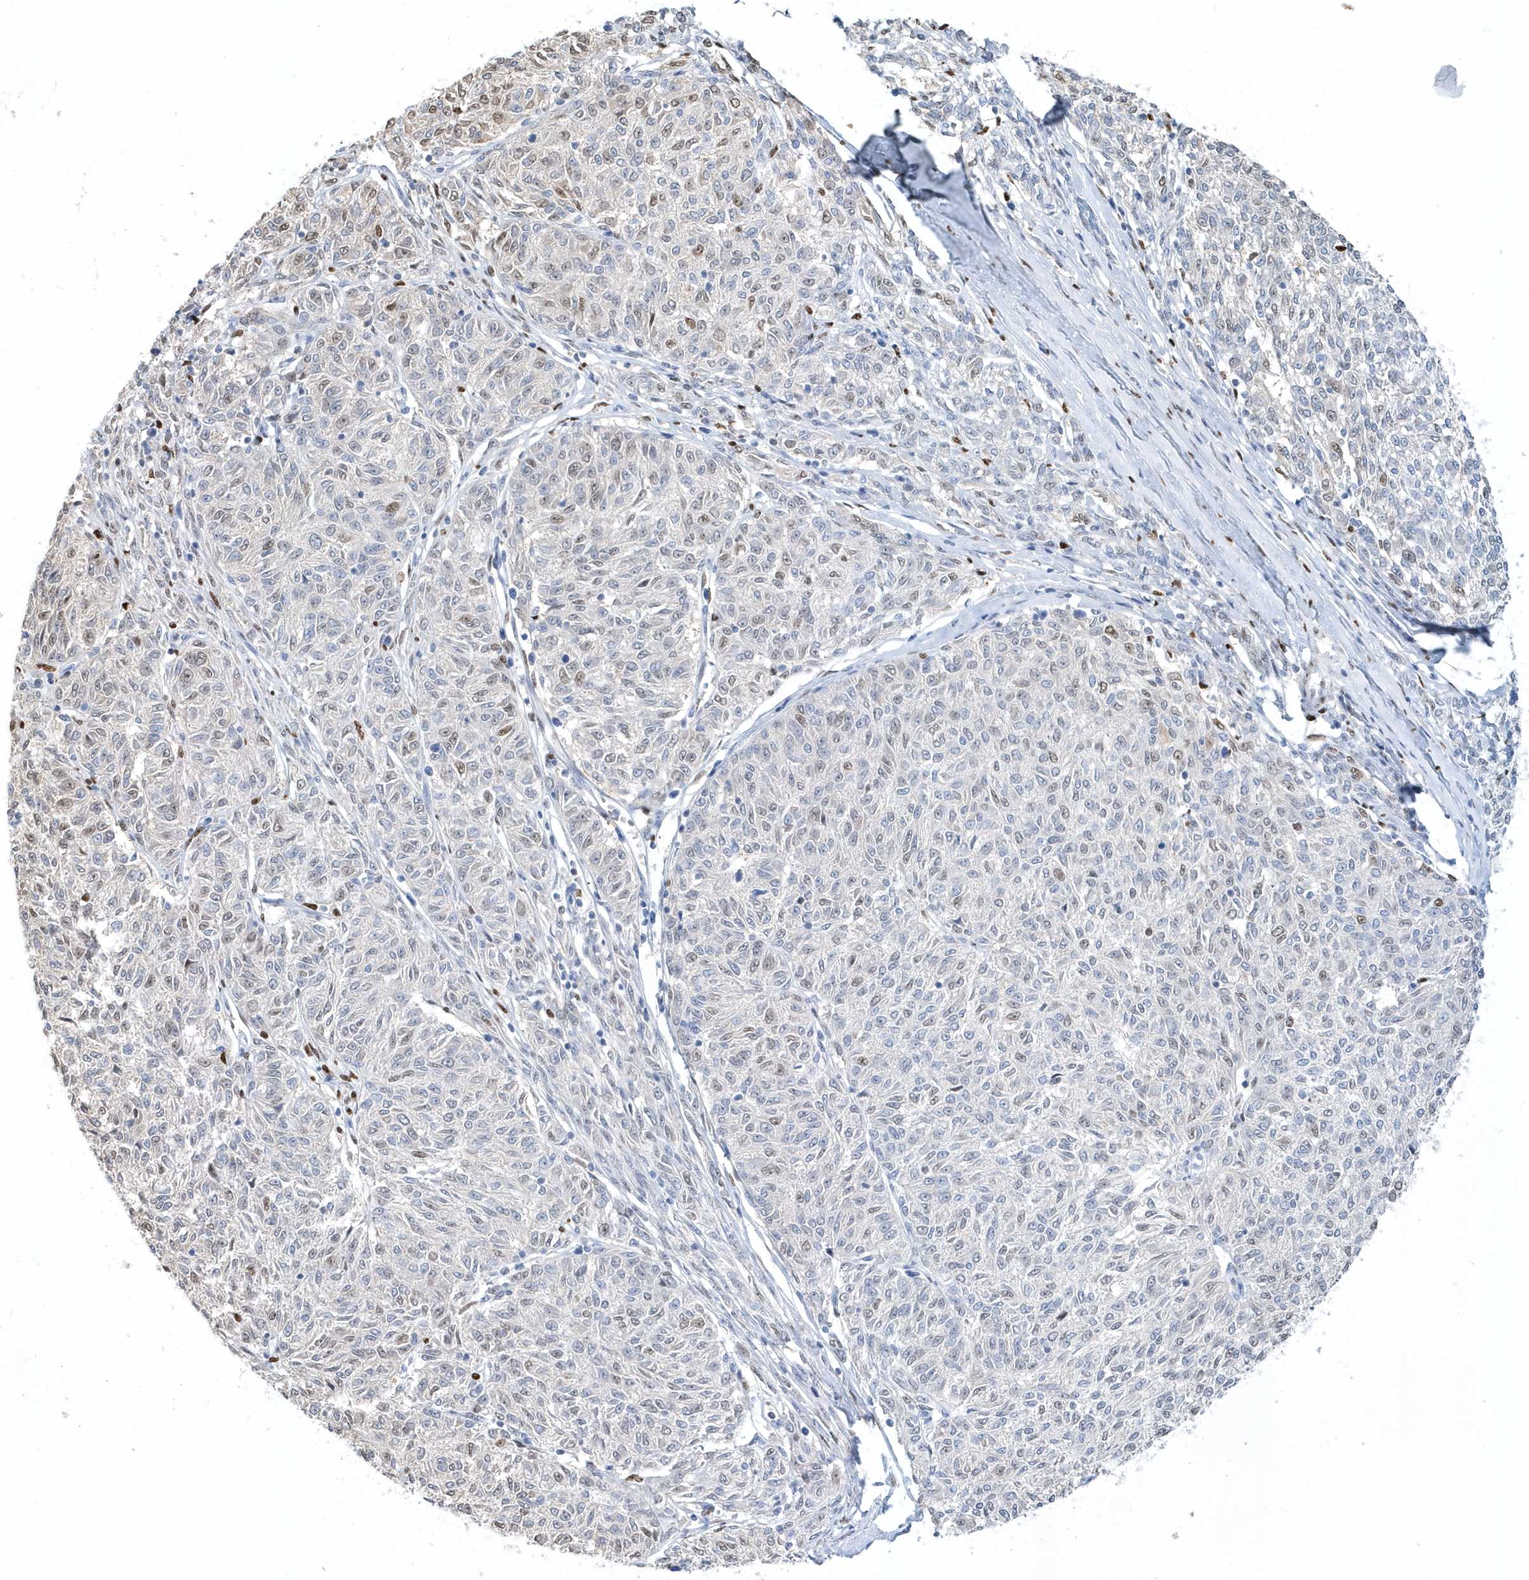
{"staining": {"intensity": "weak", "quantity": "<25%", "location": "nuclear"}, "tissue": "melanoma", "cell_type": "Tumor cells", "image_type": "cancer", "snomed": [{"axis": "morphology", "description": "Malignant melanoma, NOS"}, {"axis": "topography", "description": "Skin"}], "caption": "An immunohistochemistry micrograph of melanoma is shown. There is no staining in tumor cells of melanoma.", "gene": "MACROH2A2", "patient": {"sex": "female", "age": 72}}